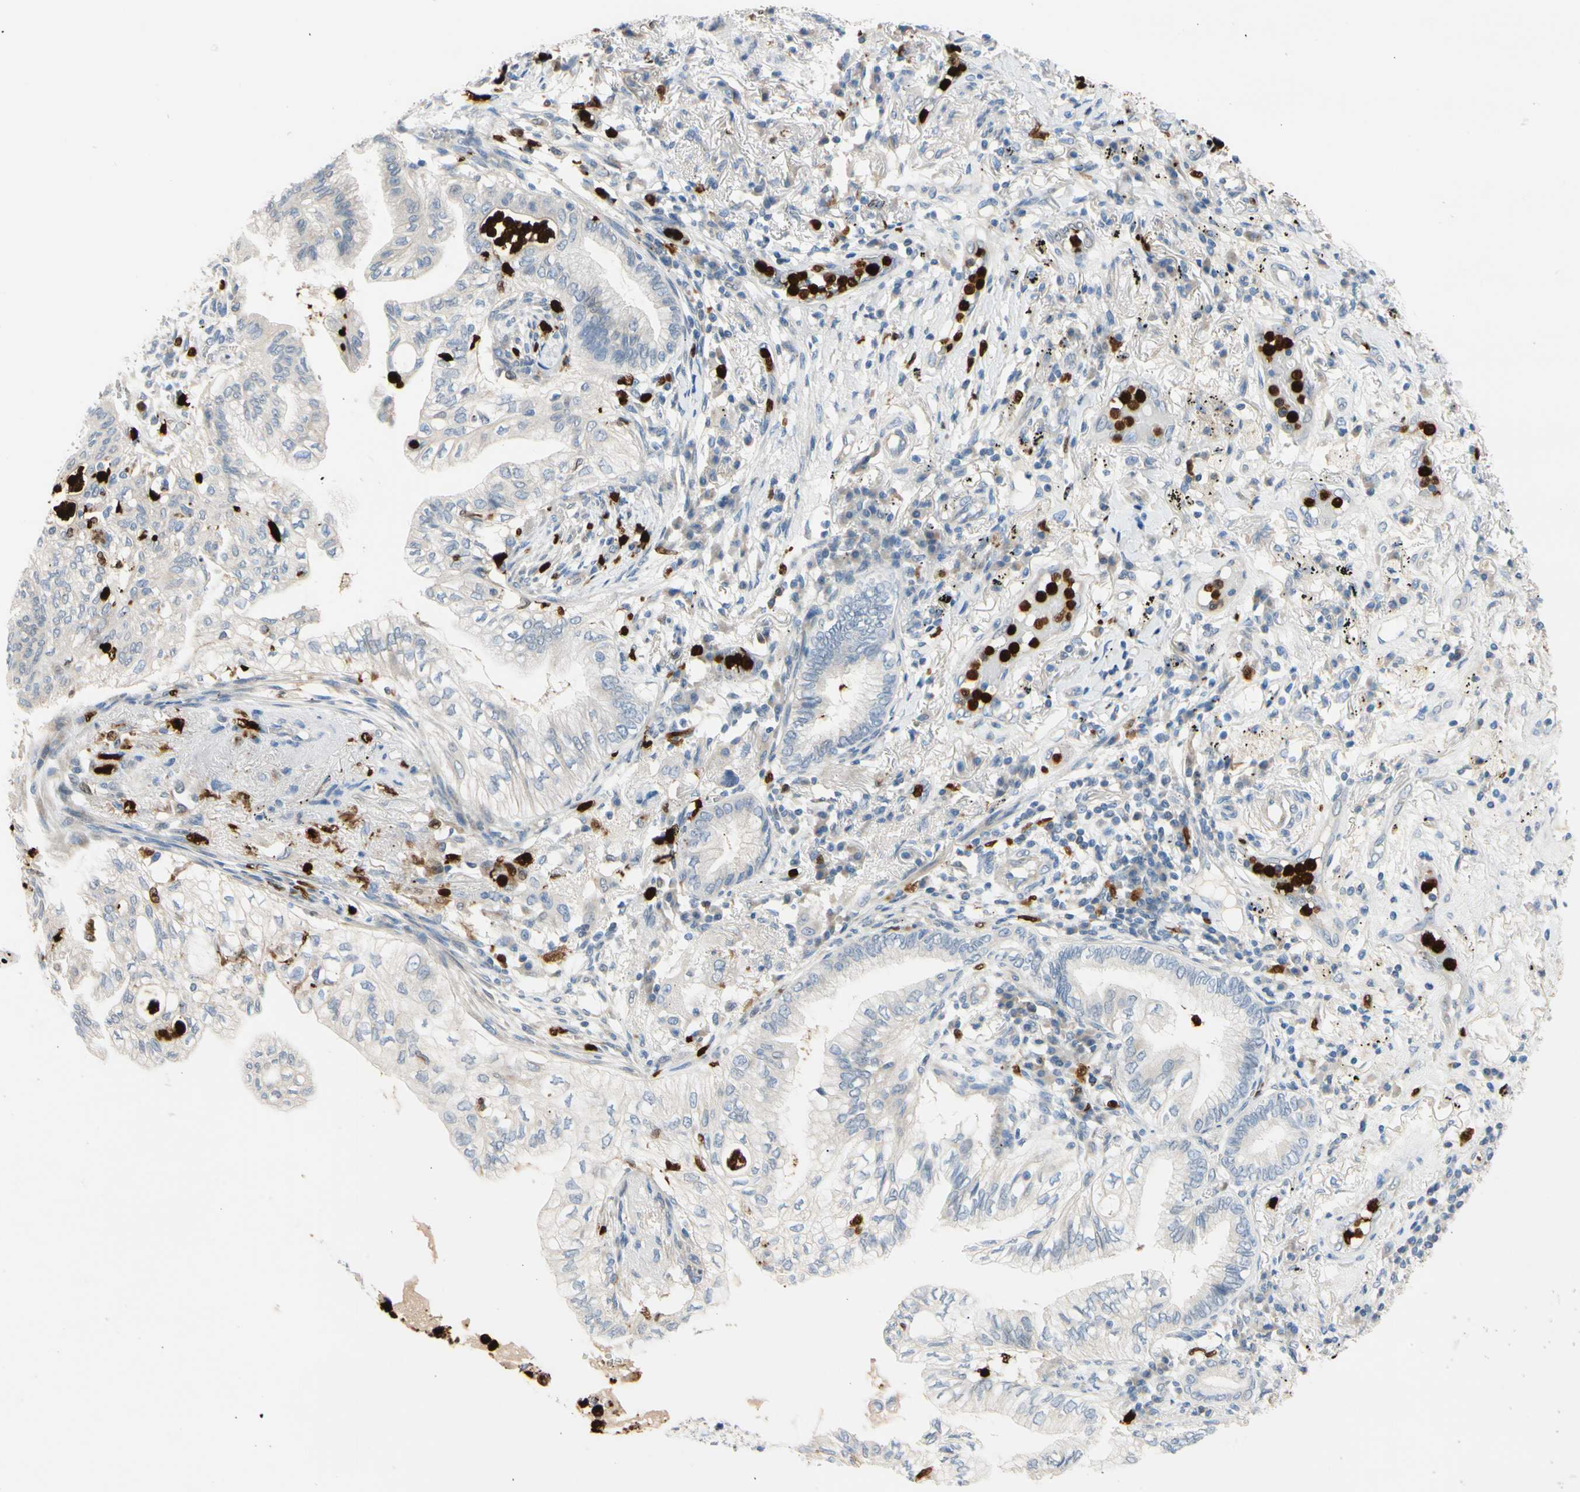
{"staining": {"intensity": "negative", "quantity": "none", "location": "none"}, "tissue": "lung cancer", "cell_type": "Tumor cells", "image_type": "cancer", "snomed": [{"axis": "morphology", "description": "Normal tissue, NOS"}, {"axis": "morphology", "description": "Adenocarcinoma, NOS"}, {"axis": "topography", "description": "Bronchus"}, {"axis": "topography", "description": "Lung"}], "caption": "Immunohistochemistry (IHC) of human lung adenocarcinoma exhibits no staining in tumor cells.", "gene": "TRAF5", "patient": {"sex": "female", "age": 70}}